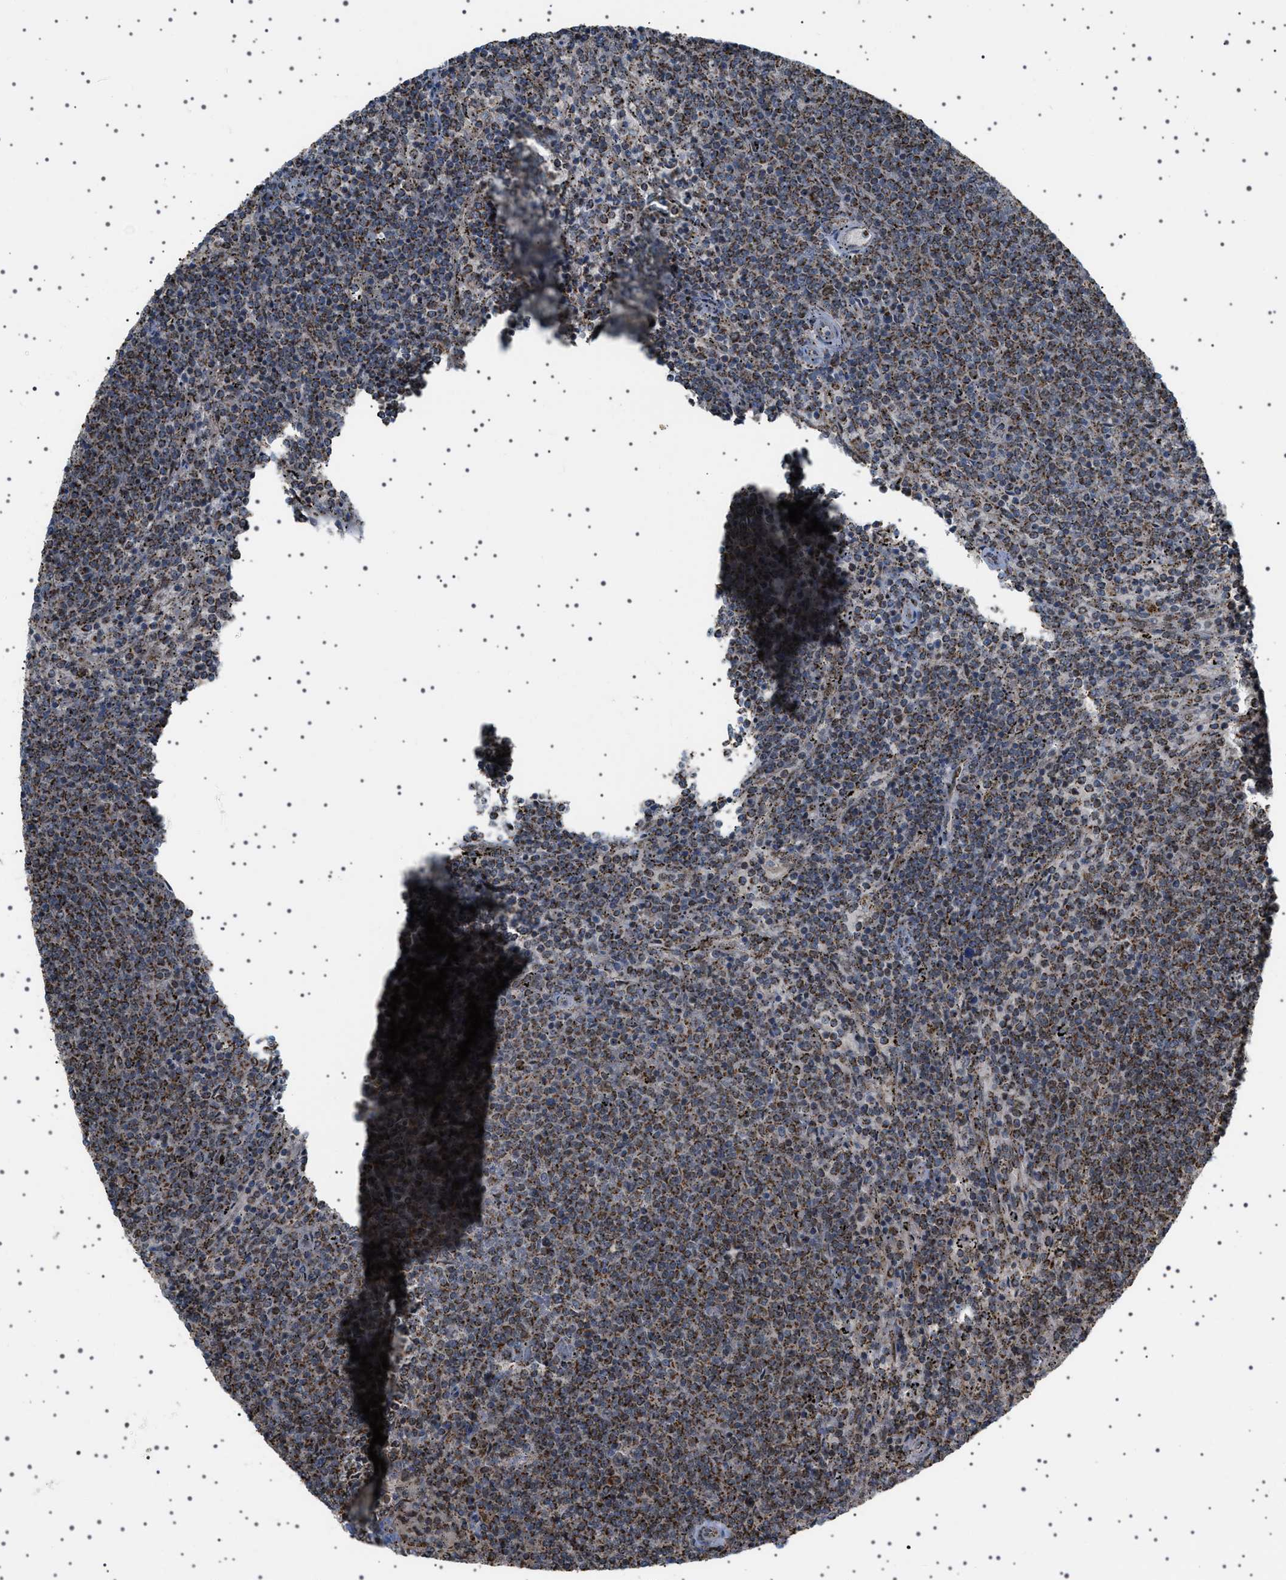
{"staining": {"intensity": "moderate", "quantity": ">75%", "location": "cytoplasmic/membranous"}, "tissue": "lymphoma", "cell_type": "Tumor cells", "image_type": "cancer", "snomed": [{"axis": "morphology", "description": "Malignant lymphoma, non-Hodgkin's type, Low grade"}, {"axis": "topography", "description": "Spleen"}], "caption": "Protein analysis of lymphoma tissue exhibits moderate cytoplasmic/membranous staining in about >75% of tumor cells.", "gene": "MELK", "patient": {"sex": "female", "age": 50}}